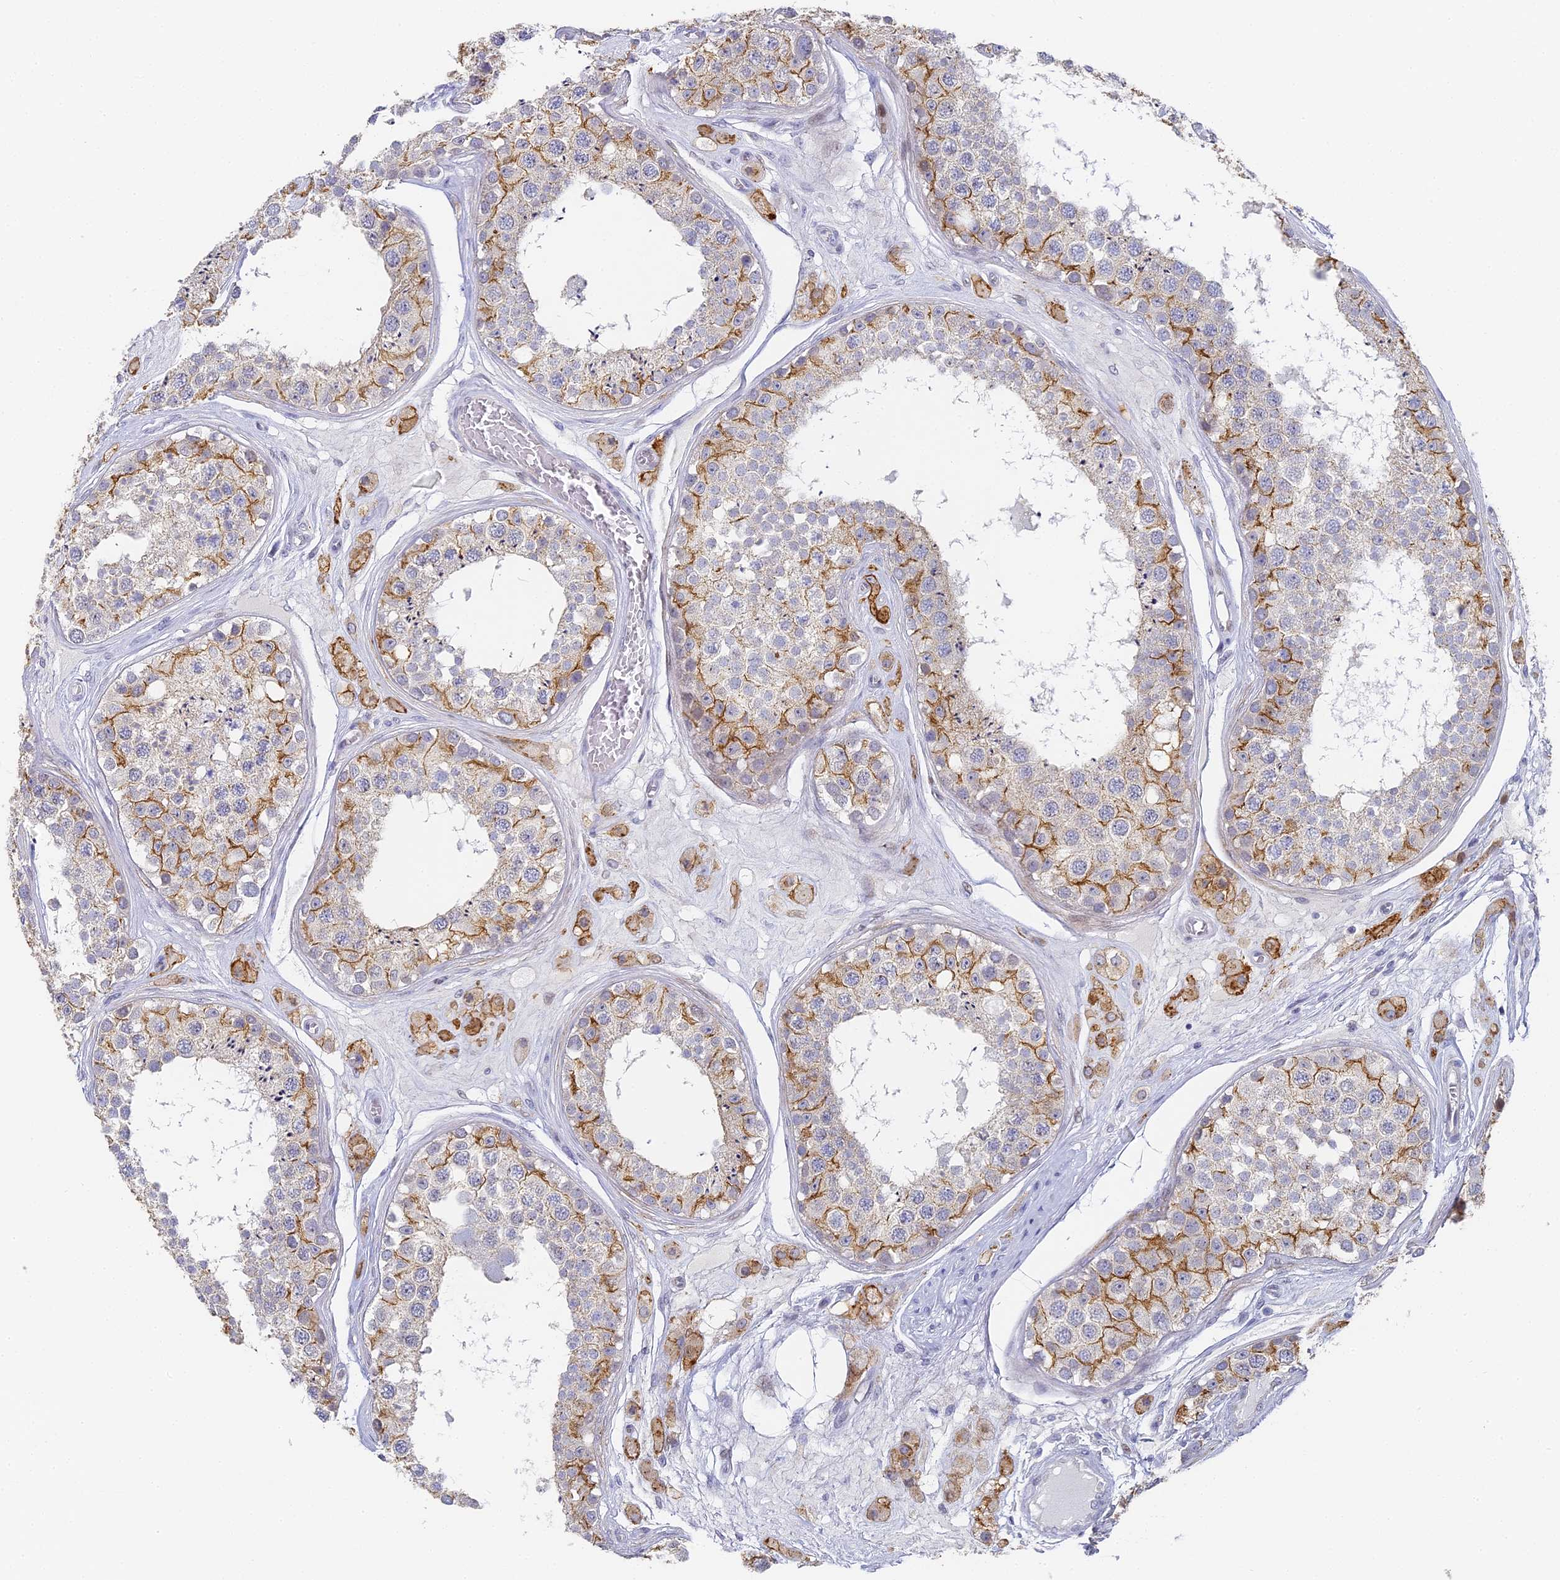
{"staining": {"intensity": "moderate", "quantity": "<25%", "location": "cytoplasmic/membranous"}, "tissue": "testis", "cell_type": "Cells in seminiferous ducts", "image_type": "normal", "snomed": [{"axis": "morphology", "description": "Normal tissue, NOS"}, {"axis": "topography", "description": "Testis"}], "caption": "Protein expression analysis of normal testis shows moderate cytoplasmic/membranous expression in approximately <25% of cells in seminiferous ducts.", "gene": "GJA1", "patient": {"sex": "male", "age": 25}}